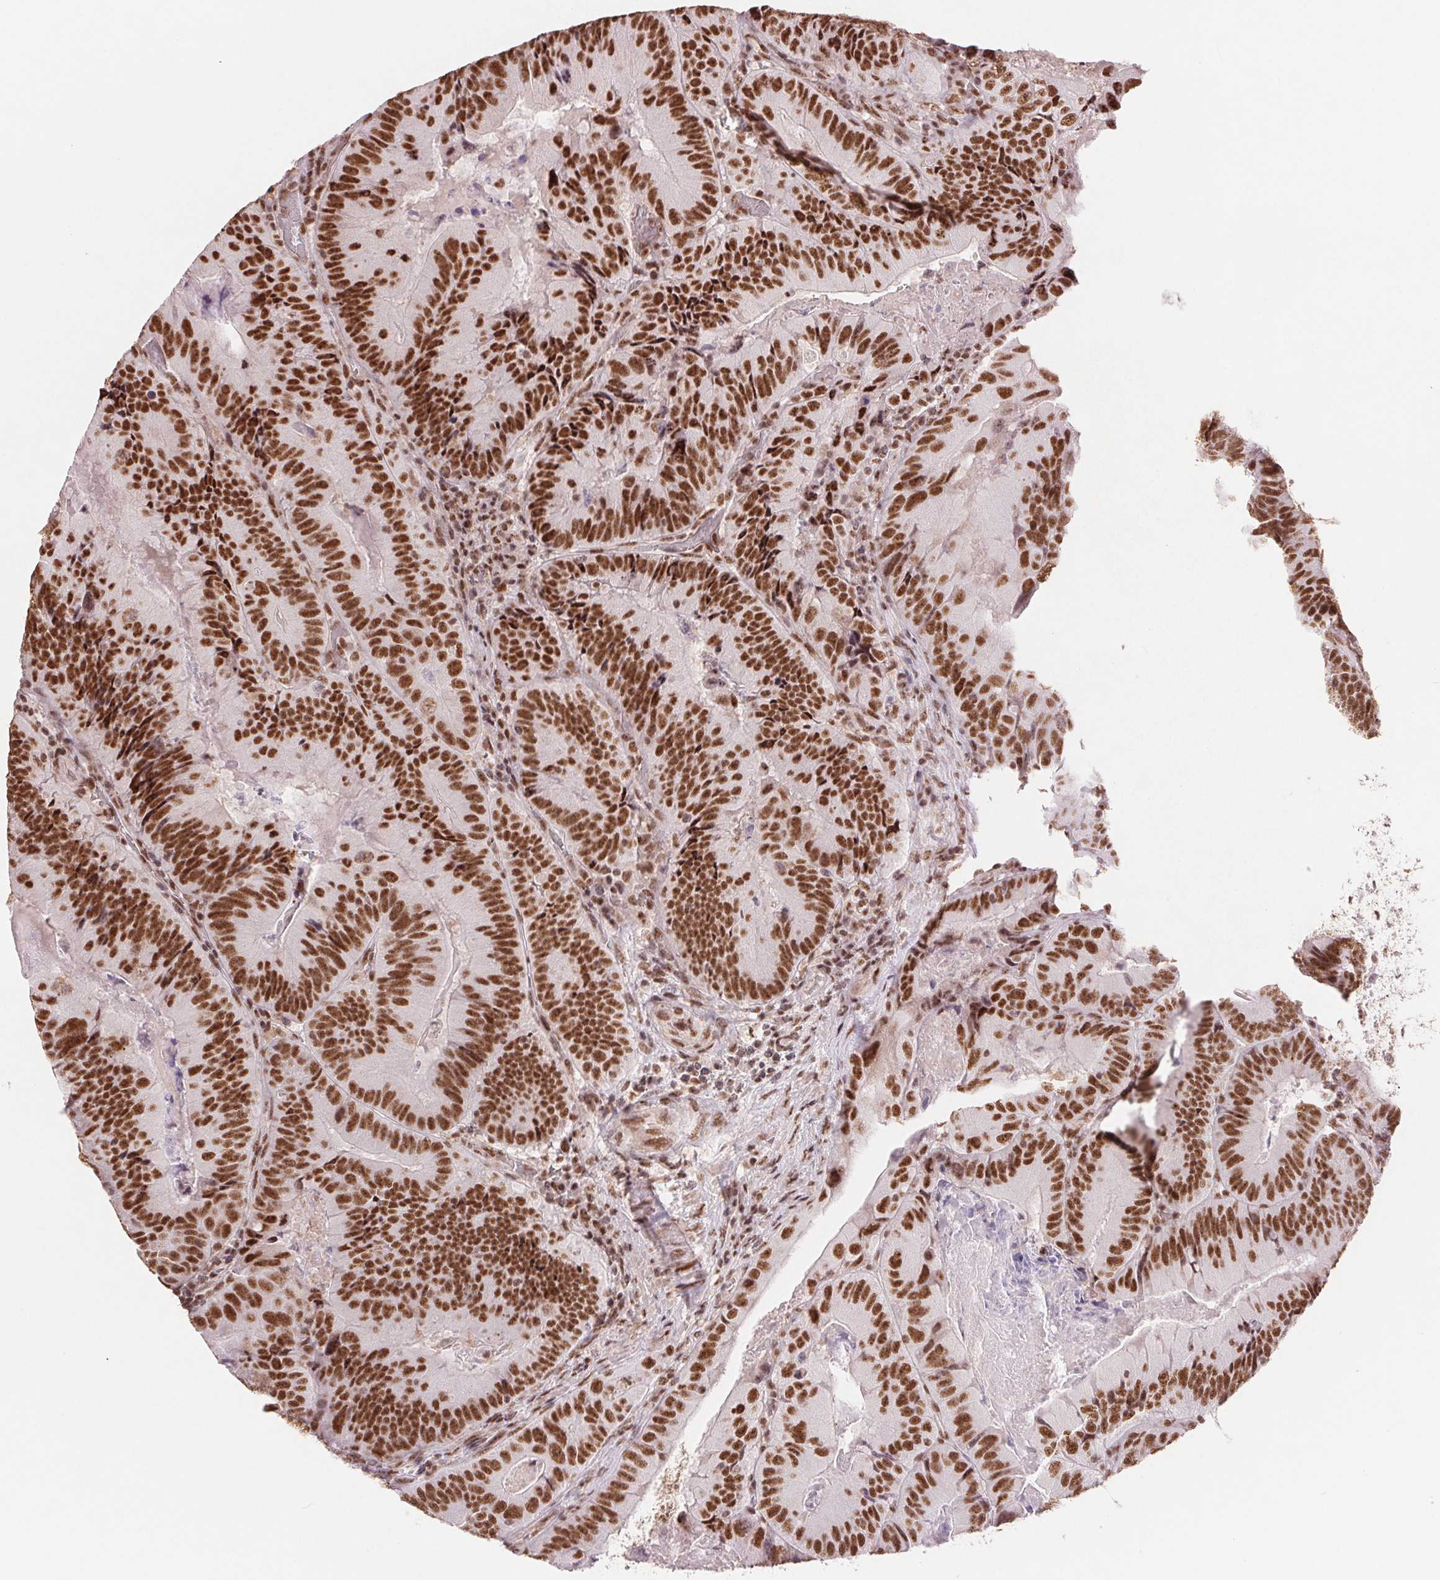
{"staining": {"intensity": "strong", "quantity": ">75%", "location": "nuclear"}, "tissue": "colorectal cancer", "cell_type": "Tumor cells", "image_type": "cancer", "snomed": [{"axis": "morphology", "description": "Adenocarcinoma, NOS"}, {"axis": "topography", "description": "Colon"}], "caption": "IHC photomicrograph of neoplastic tissue: human colorectal cancer (adenocarcinoma) stained using immunohistochemistry (IHC) demonstrates high levels of strong protein expression localized specifically in the nuclear of tumor cells, appearing as a nuclear brown color.", "gene": "SREK1", "patient": {"sex": "female", "age": 86}}